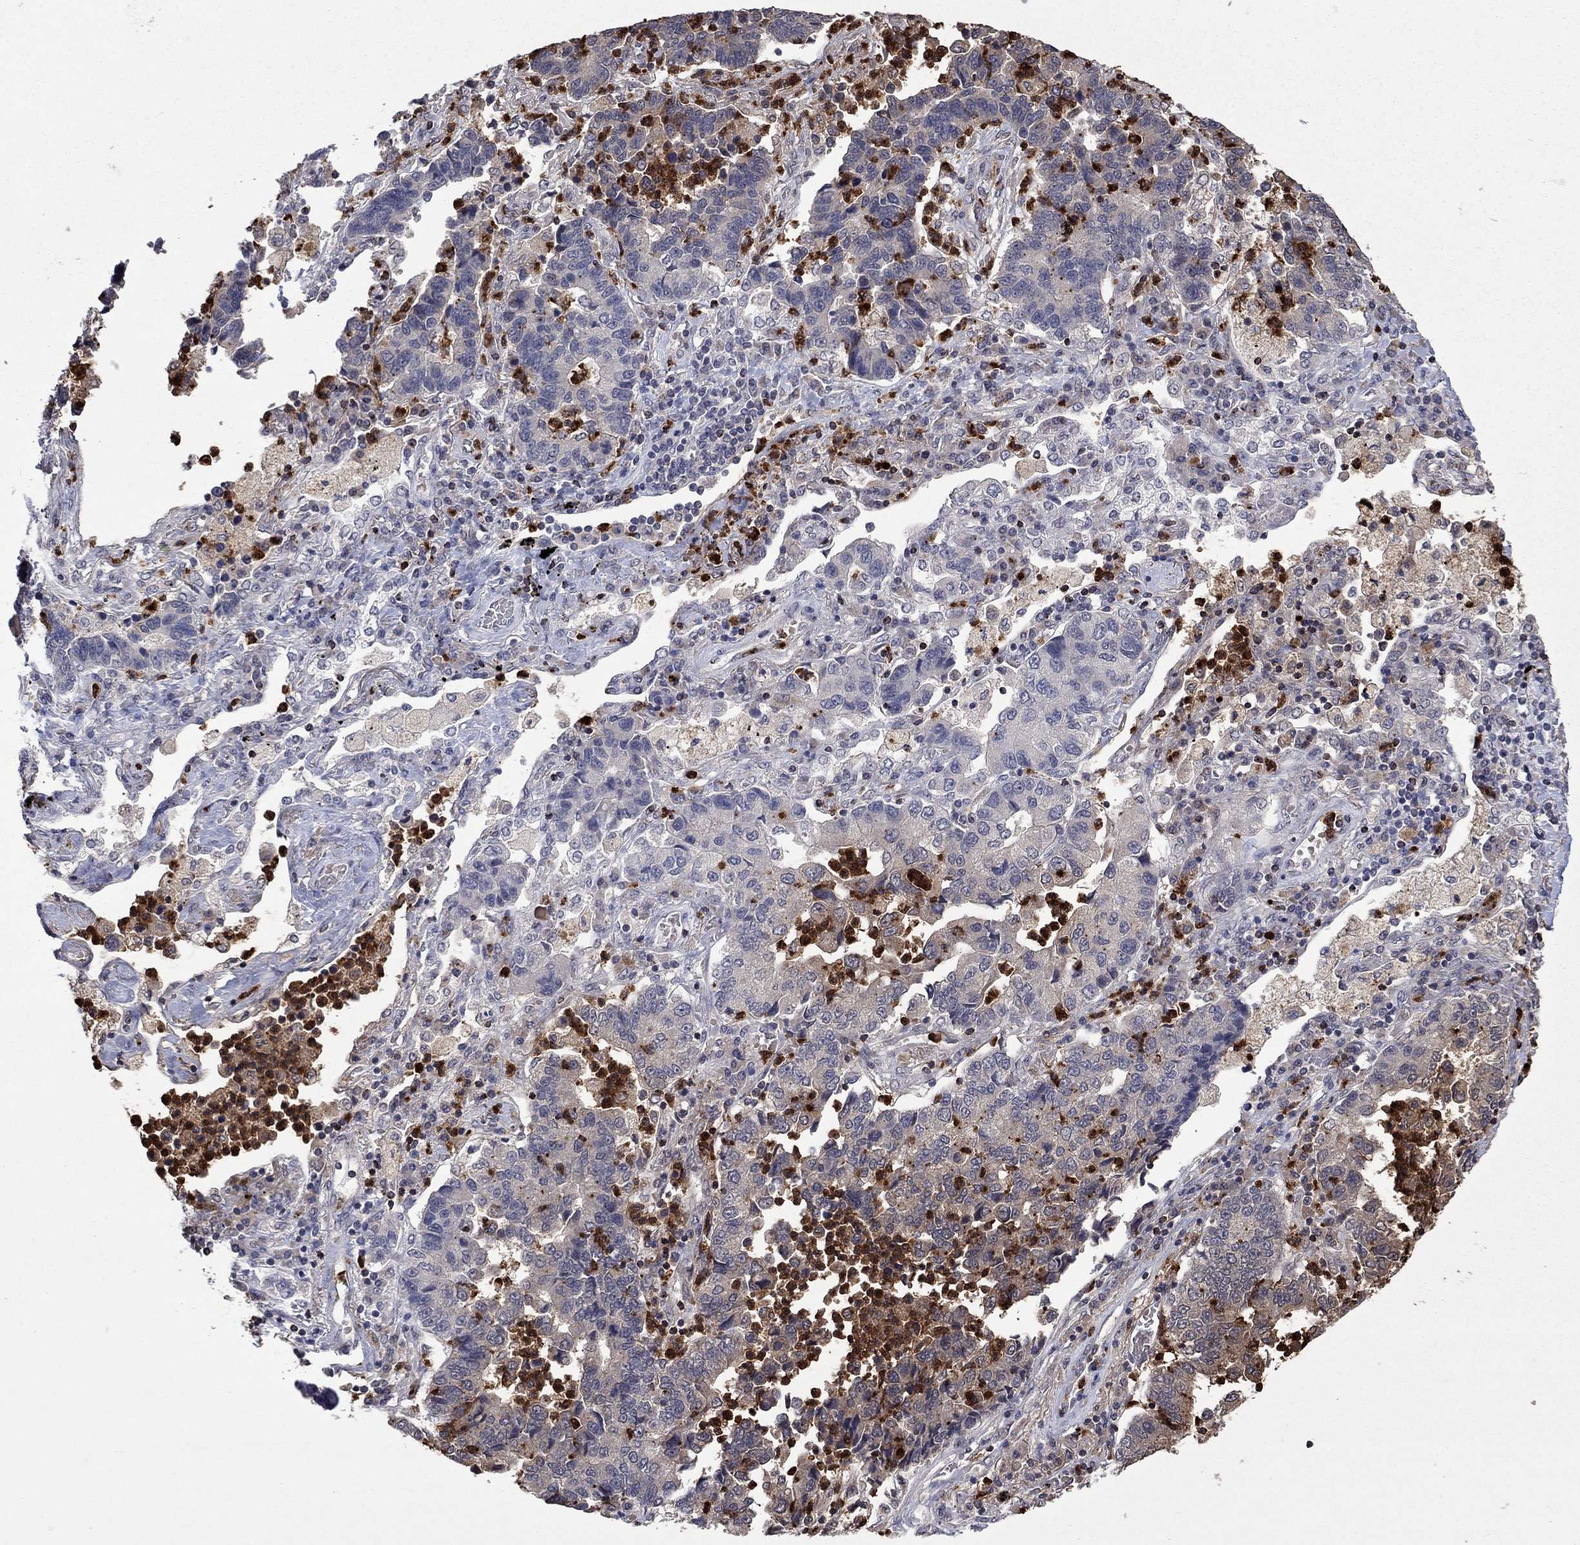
{"staining": {"intensity": "negative", "quantity": "none", "location": "none"}, "tissue": "lung cancer", "cell_type": "Tumor cells", "image_type": "cancer", "snomed": [{"axis": "morphology", "description": "Adenocarcinoma, NOS"}, {"axis": "topography", "description": "Lung"}], "caption": "High magnification brightfield microscopy of lung cancer stained with DAB (brown) and counterstained with hematoxylin (blue): tumor cells show no significant expression.", "gene": "CCL5", "patient": {"sex": "female", "age": 57}}